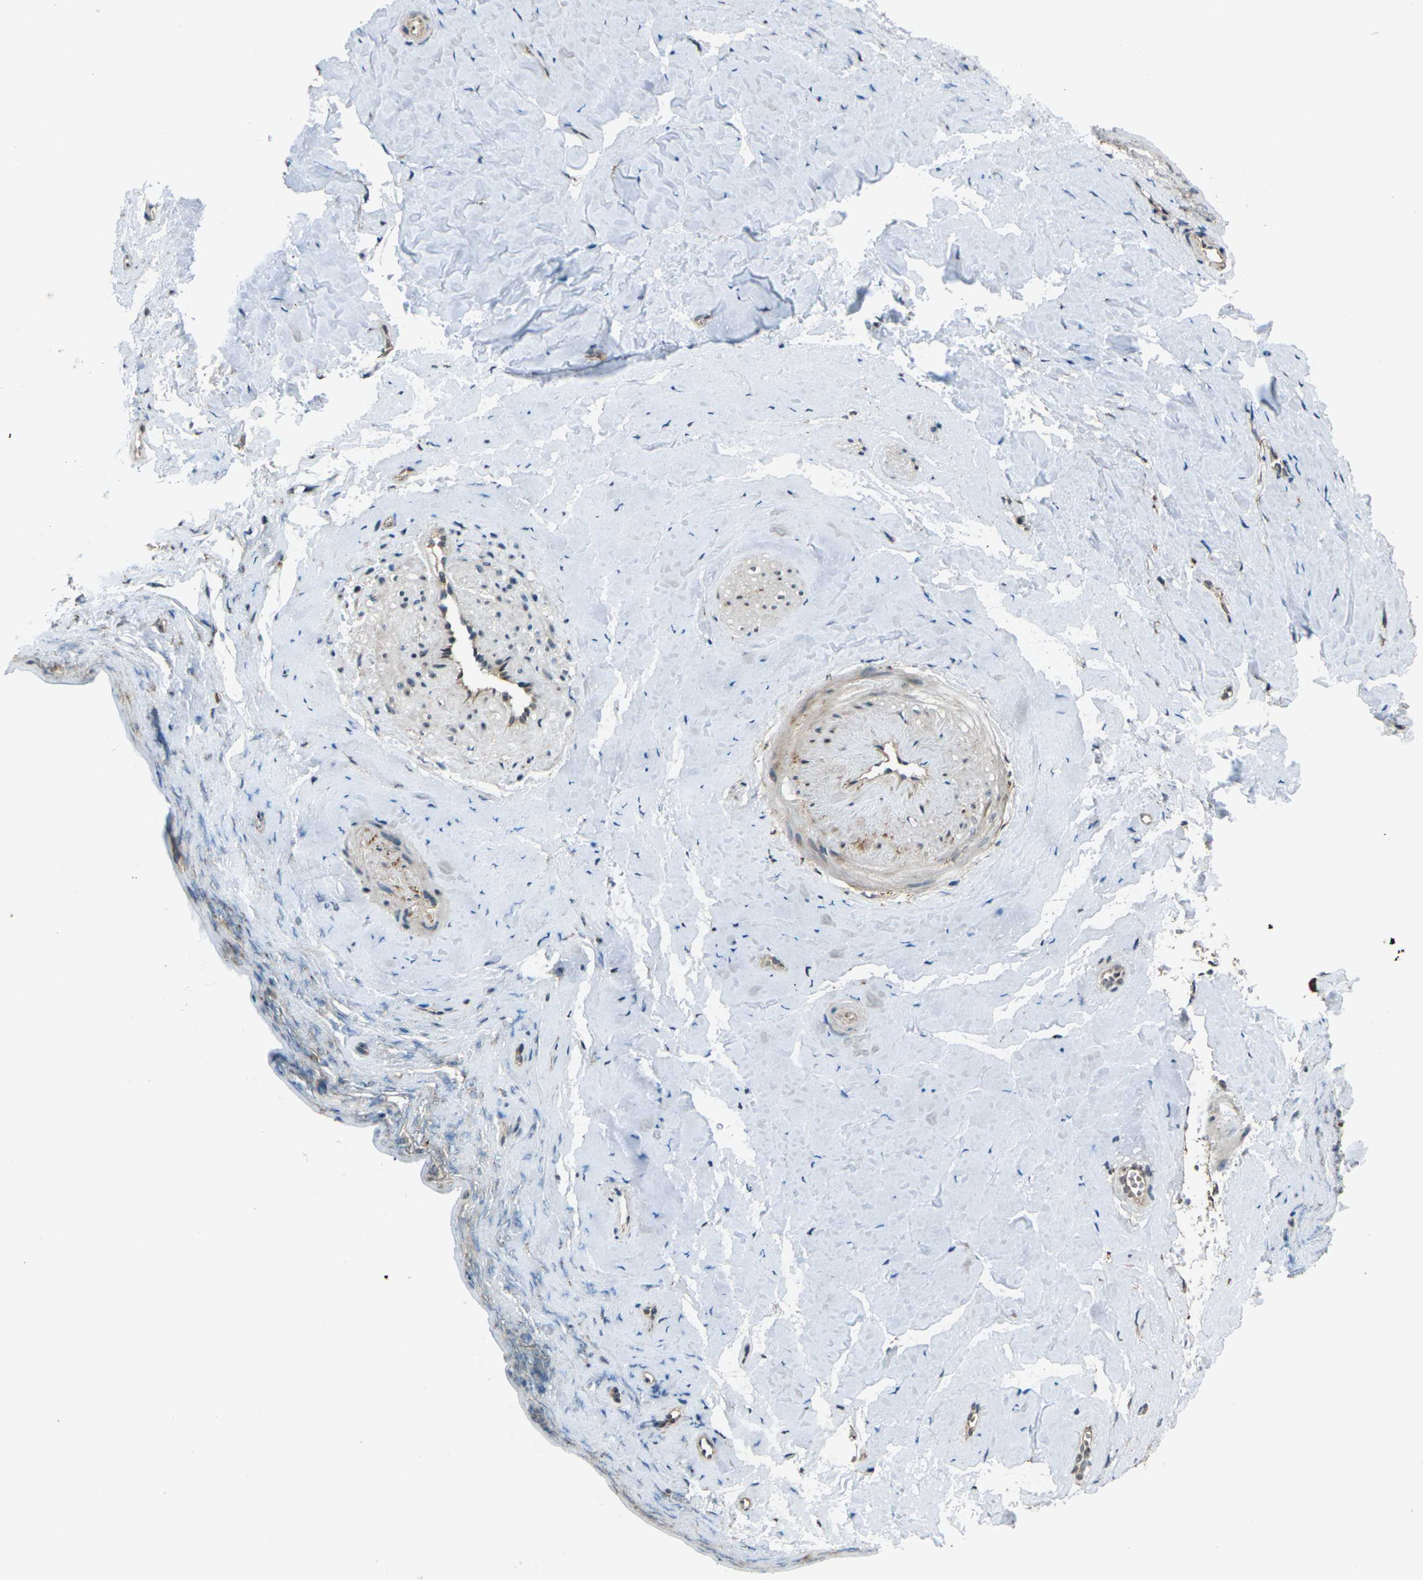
{"staining": {"intensity": "moderate", "quantity": ">75%", "location": "cytoplasmic/membranous"}, "tissue": "nasopharynx", "cell_type": "Respiratory epithelial cells", "image_type": "normal", "snomed": [{"axis": "morphology", "description": "Normal tissue, NOS"}, {"axis": "morphology", "description": "Inflammation, NOS"}, {"axis": "topography", "description": "Nasopharynx"}], "caption": "Nasopharynx stained with a brown dye shows moderate cytoplasmic/membranous positive expression in about >75% of respiratory epithelial cells.", "gene": "SLC31A2", "patient": {"sex": "male", "age": 48}}